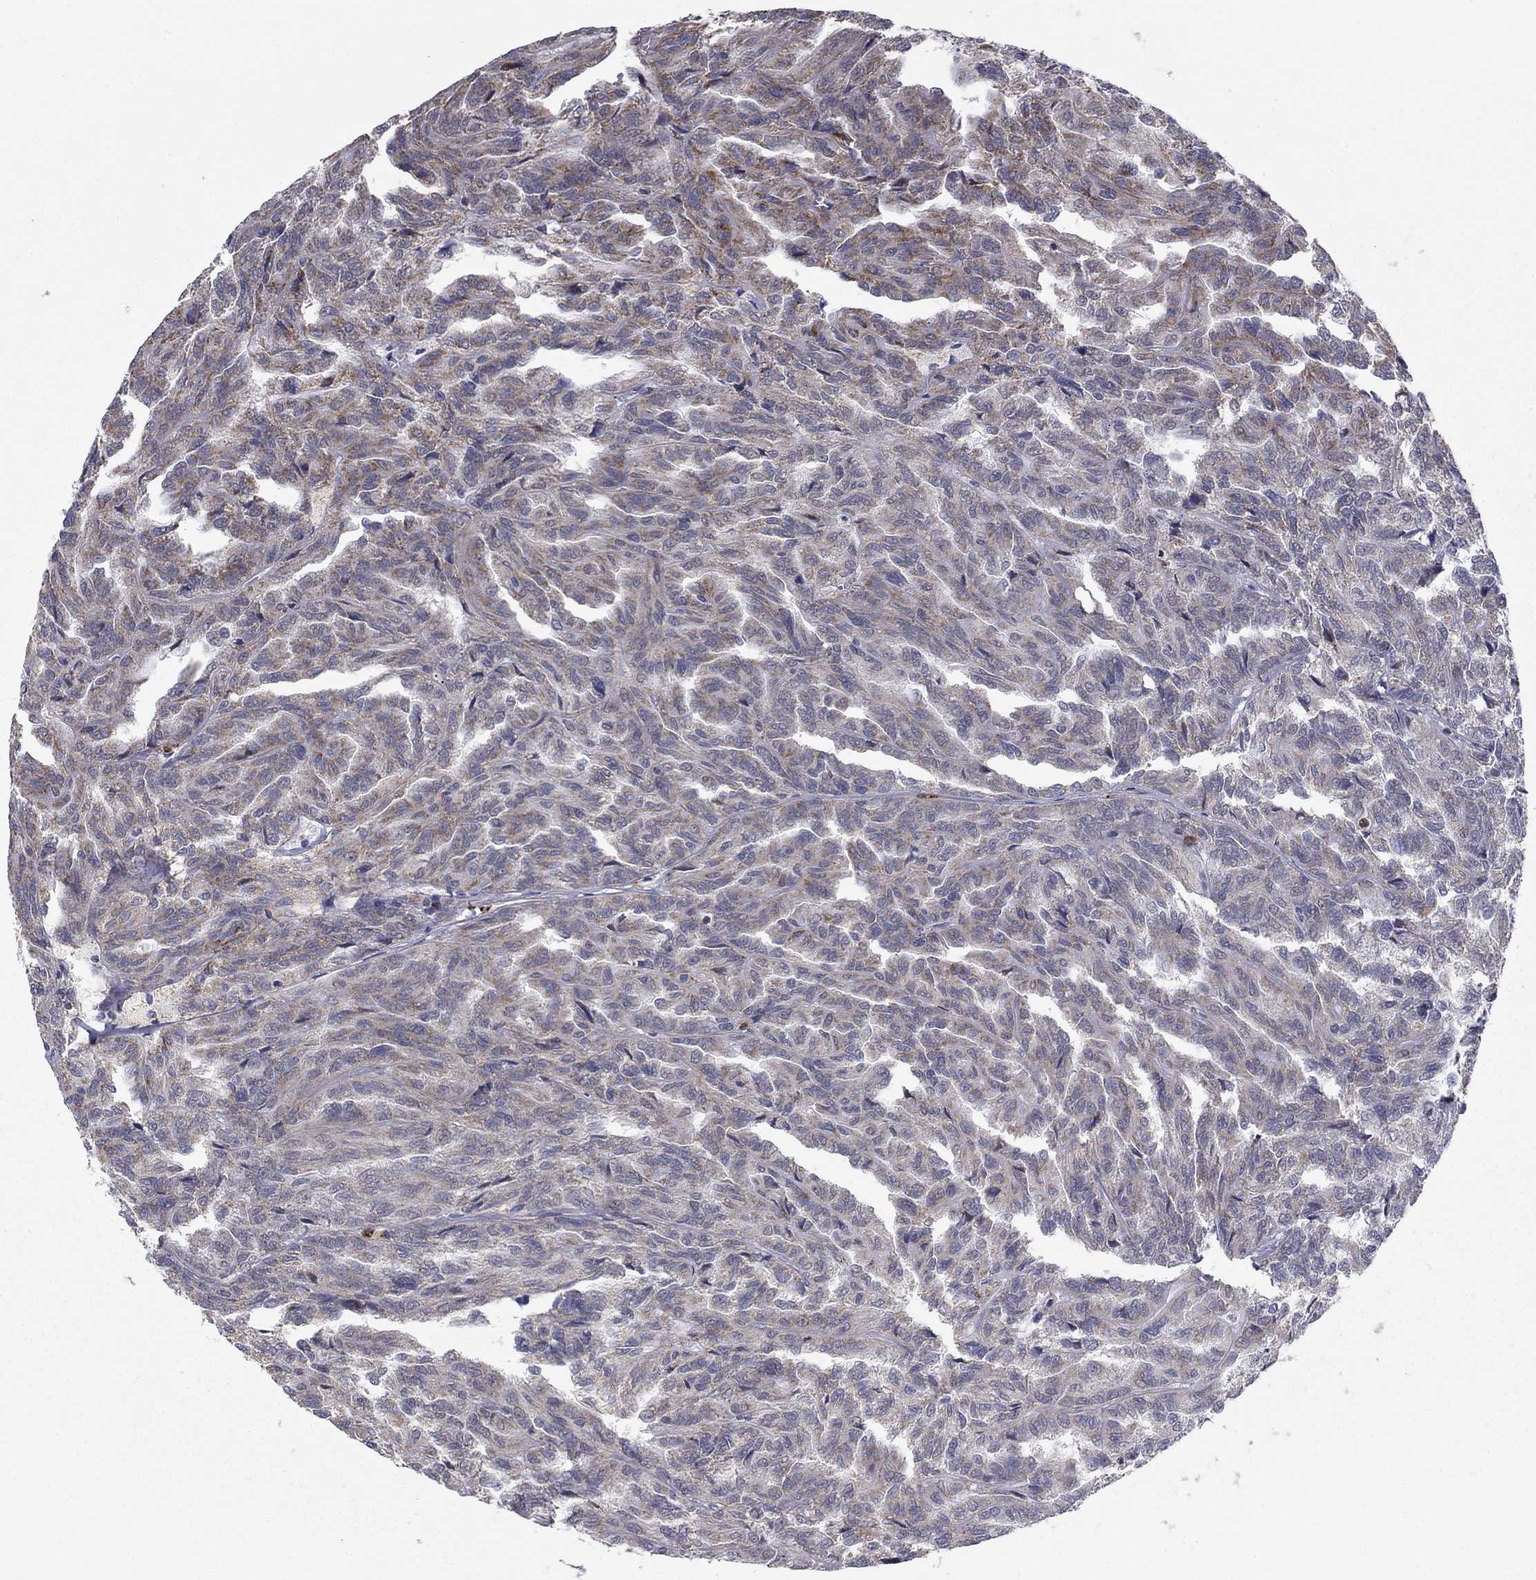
{"staining": {"intensity": "moderate", "quantity": "<25%", "location": "cytoplasmic/membranous"}, "tissue": "renal cancer", "cell_type": "Tumor cells", "image_type": "cancer", "snomed": [{"axis": "morphology", "description": "Adenocarcinoma, NOS"}, {"axis": "topography", "description": "Kidney"}], "caption": "A low amount of moderate cytoplasmic/membranous expression is identified in approximately <25% of tumor cells in renal cancer tissue.", "gene": "DOP1B", "patient": {"sex": "male", "age": 79}}